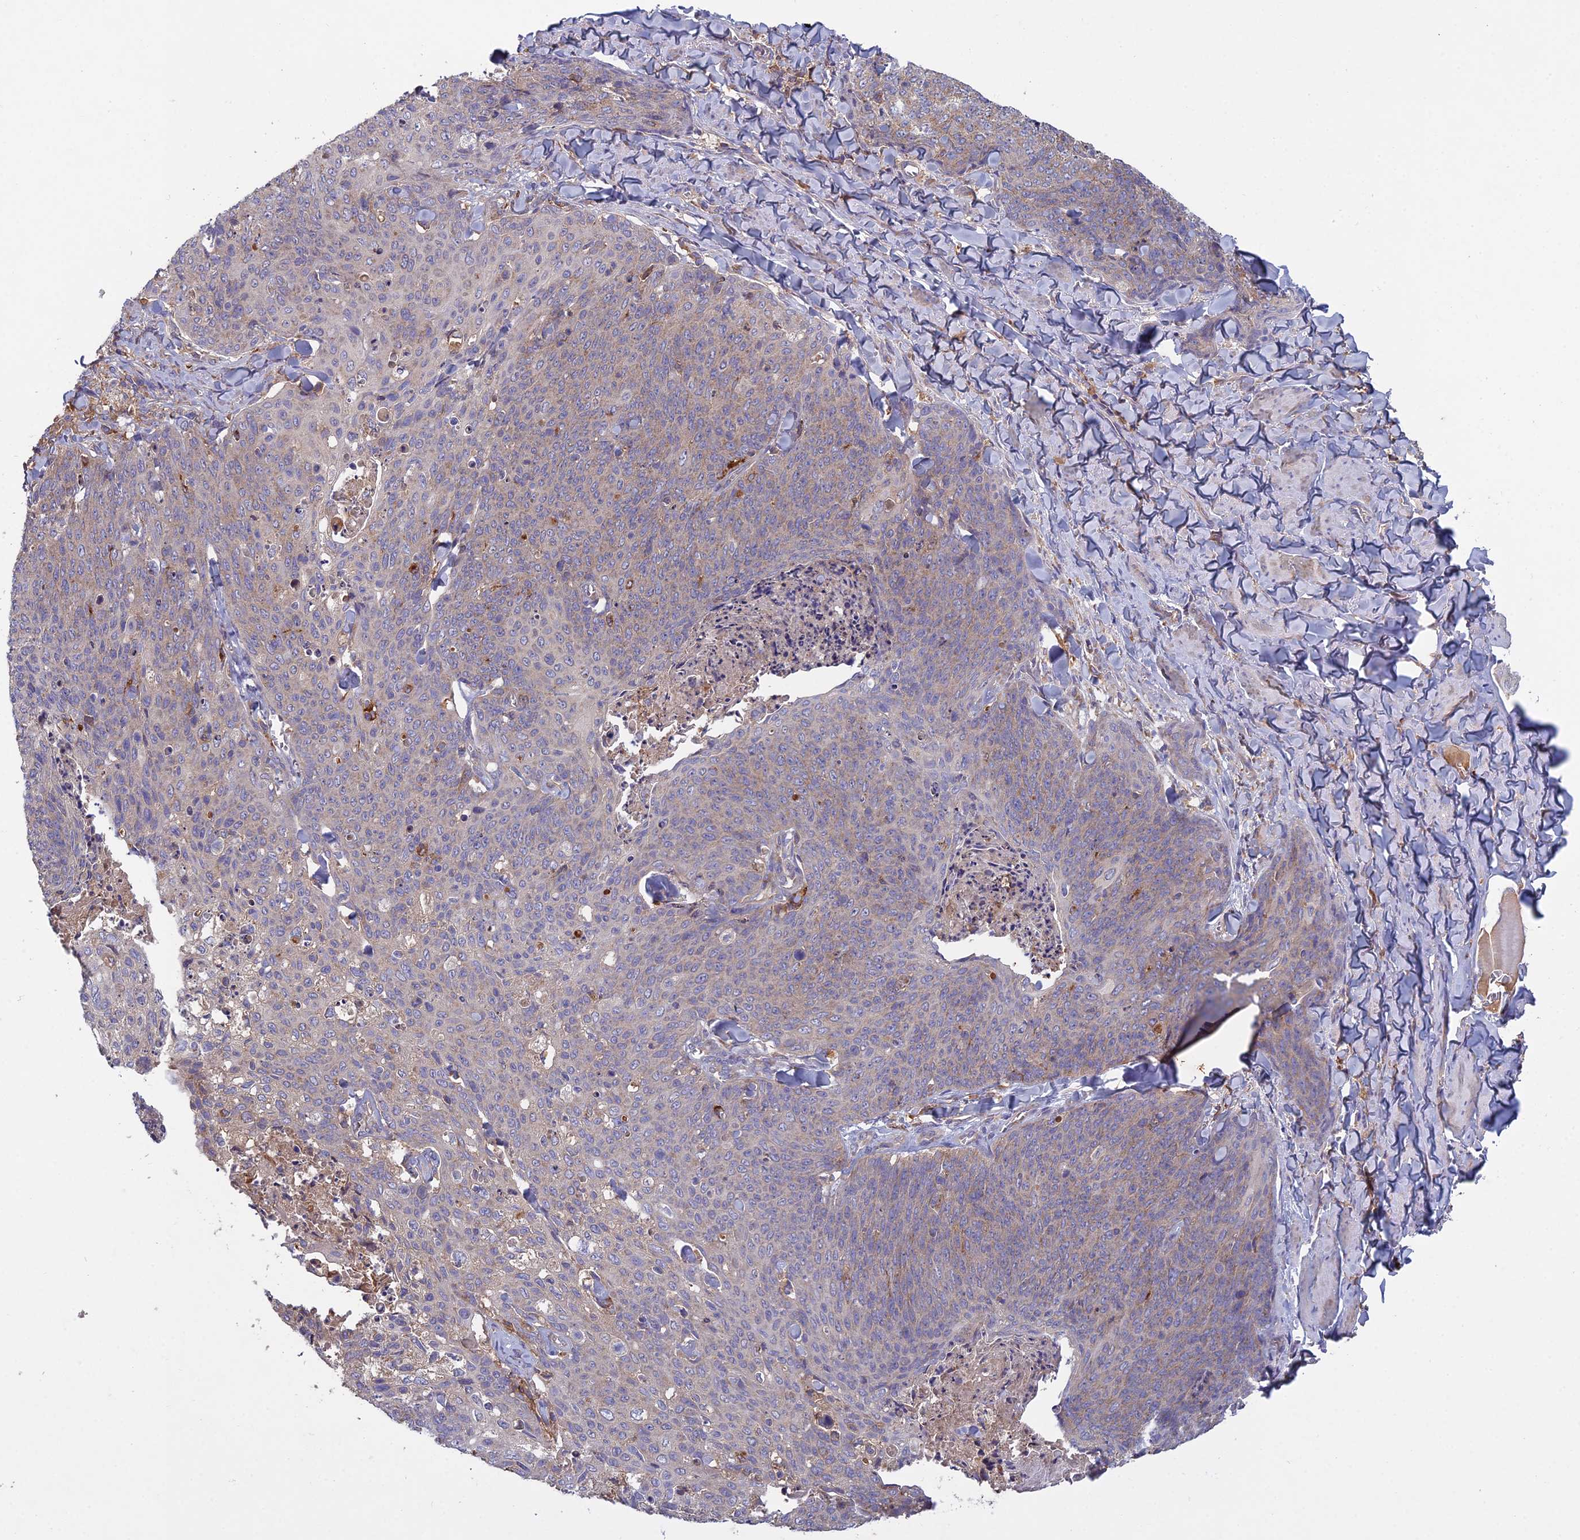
{"staining": {"intensity": "weak", "quantity": "25%-75%", "location": "cytoplasmic/membranous"}, "tissue": "skin cancer", "cell_type": "Tumor cells", "image_type": "cancer", "snomed": [{"axis": "morphology", "description": "Squamous cell carcinoma, NOS"}, {"axis": "topography", "description": "Skin"}, {"axis": "topography", "description": "Vulva"}], "caption": "Protein expression analysis of human skin cancer reveals weak cytoplasmic/membranous expression in approximately 25%-75% of tumor cells. Using DAB (3,3'-diaminobenzidine) (brown) and hematoxylin (blue) stains, captured at high magnification using brightfield microscopy.", "gene": "CCDC167", "patient": {"sex": "female", "age": 85}}